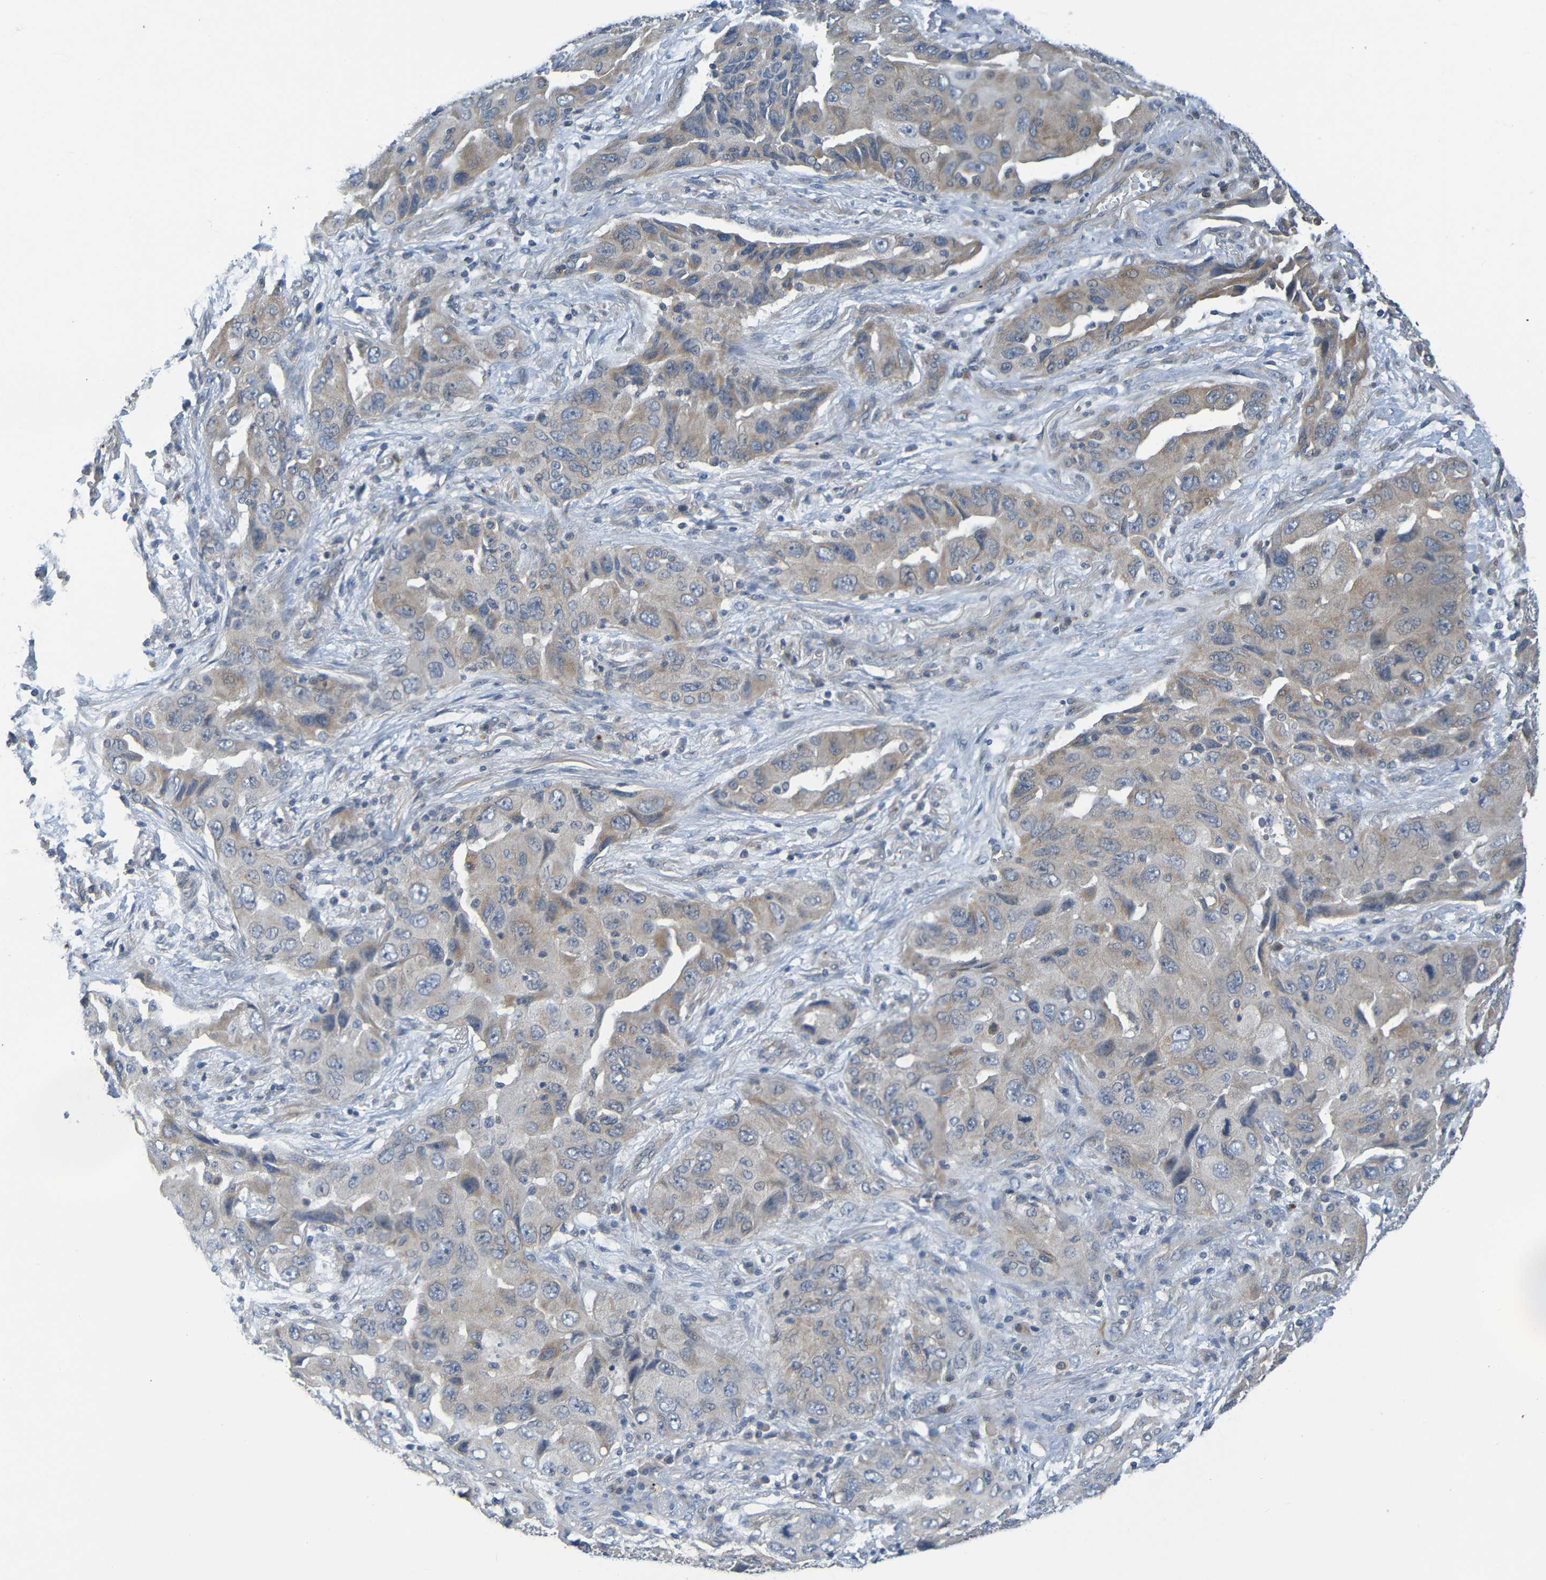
{"staining": {"intensity": "weak", "quantity": ">75%", "location": "cytoplasmic/membranous"}, "tissue": "lung cancer", "cell_type": "Tumor cells", "image_type": "cancer", "snomed": [{"axis": "morphology", "description": "Adenocarcinoma, NOS"}, {"axis": "topography", "description": "Lung"}], "caption": "This is an image of immunohistochemistry (IHC) staining of lung adenocarcinoma, which shows weak expression in the cytoplasmic/membranous of tumor cells.", "gene": "CYP4F2", "patient": {"sex": "female", "age": 65}}